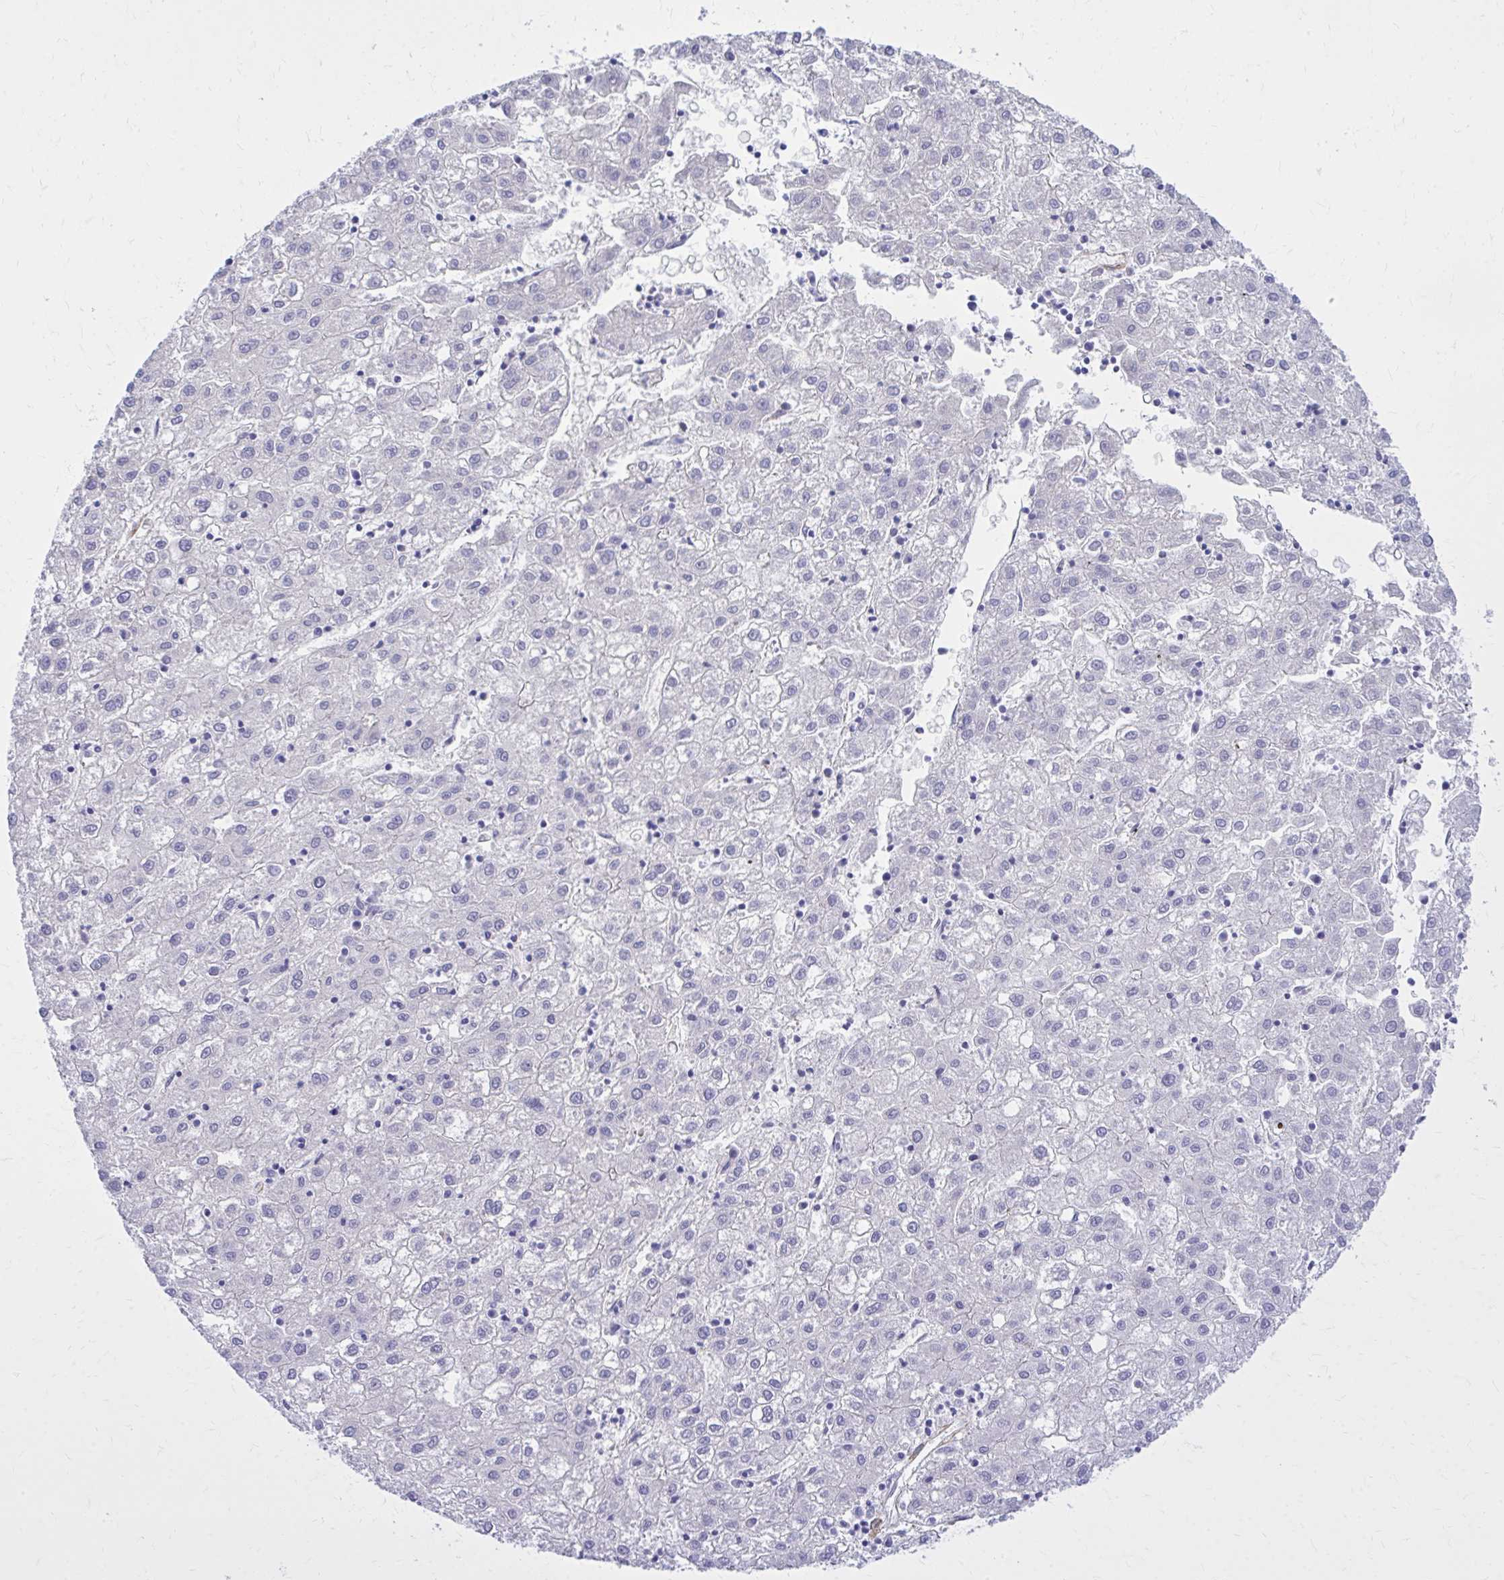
{"staining": {"intensity": "negative", "quantity": "none", "location": "none"}, "tissue": "liver cancer", "cell_type": "Tumor cells", "image_type": "cancer", "snomed": [{"axis": "morphology", "description": "Carcinoma, Hepatocellular, NOS"}, {"axis": "topography", "description": "Liver"}], "caption": "Image shows no significant protein positivity in tumor cells of liver hepatocellular carcinoma.", "gene": "EPB41L1", "patient": {"sex": "male", "age": 72}}